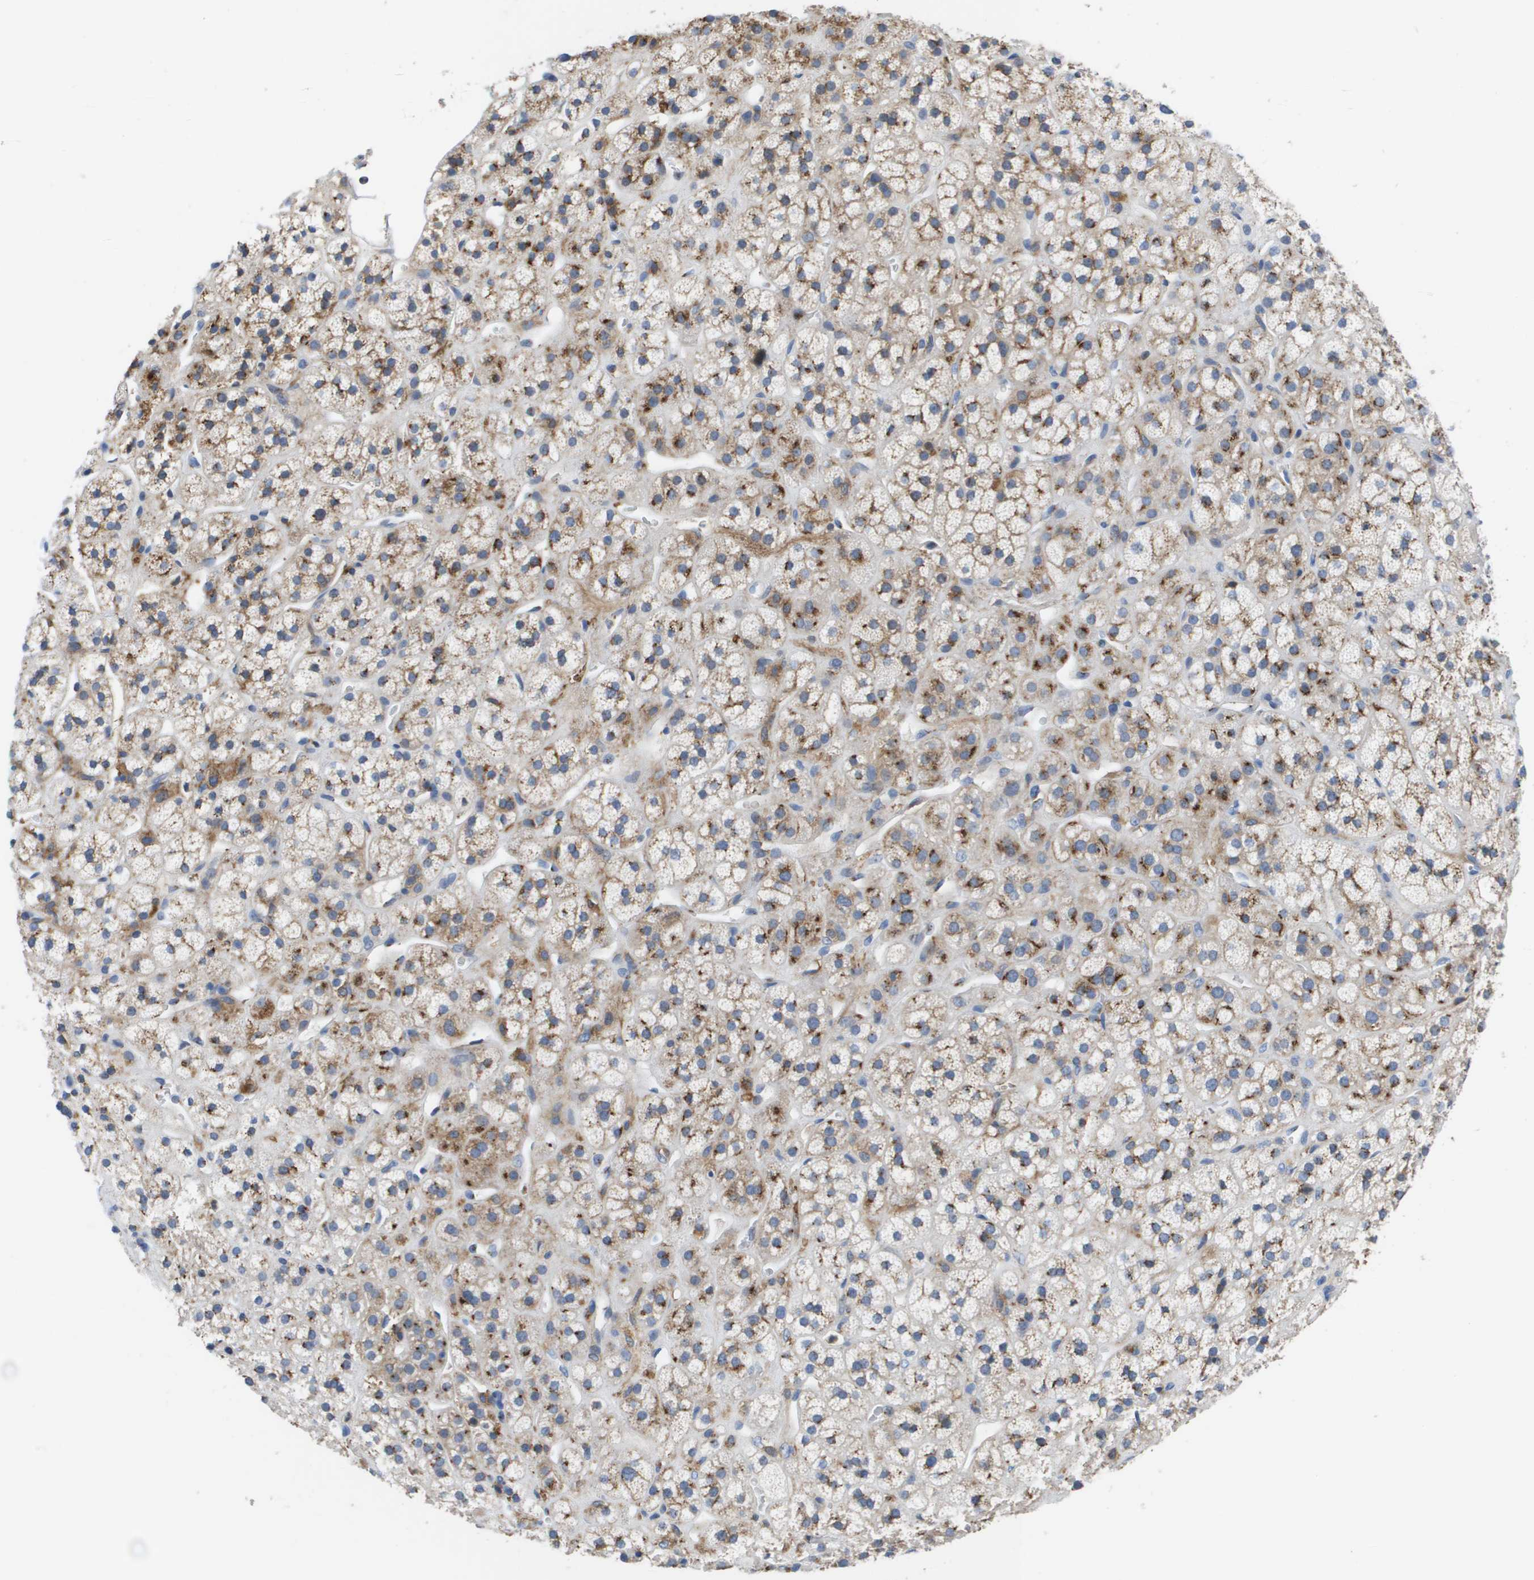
{"staining": {"intensity": "moderate", "quantity": "25%-75%", "location": "cytoplasmic/membranous"}, "tissue": "adrenal gland", "cell_type": "Glandular cells", "image_type": "normal", "snomed": [{"axis": "morphology", "description": "Normal tissue, NOS"}, {"axis": "topography", "description": "Adrenal gland"}], "caption": "This photomicrograph shows benign adrenal gland stained with immunohistochemistry (IHC) to label a protein in brown. The cytoplasmic/membranous of glandular cells show moderate positivity for the protein. Nuclei are counter-stained blue.", "gene": "SLC37A2", "patient": {"sex": "male", "age": 56}}